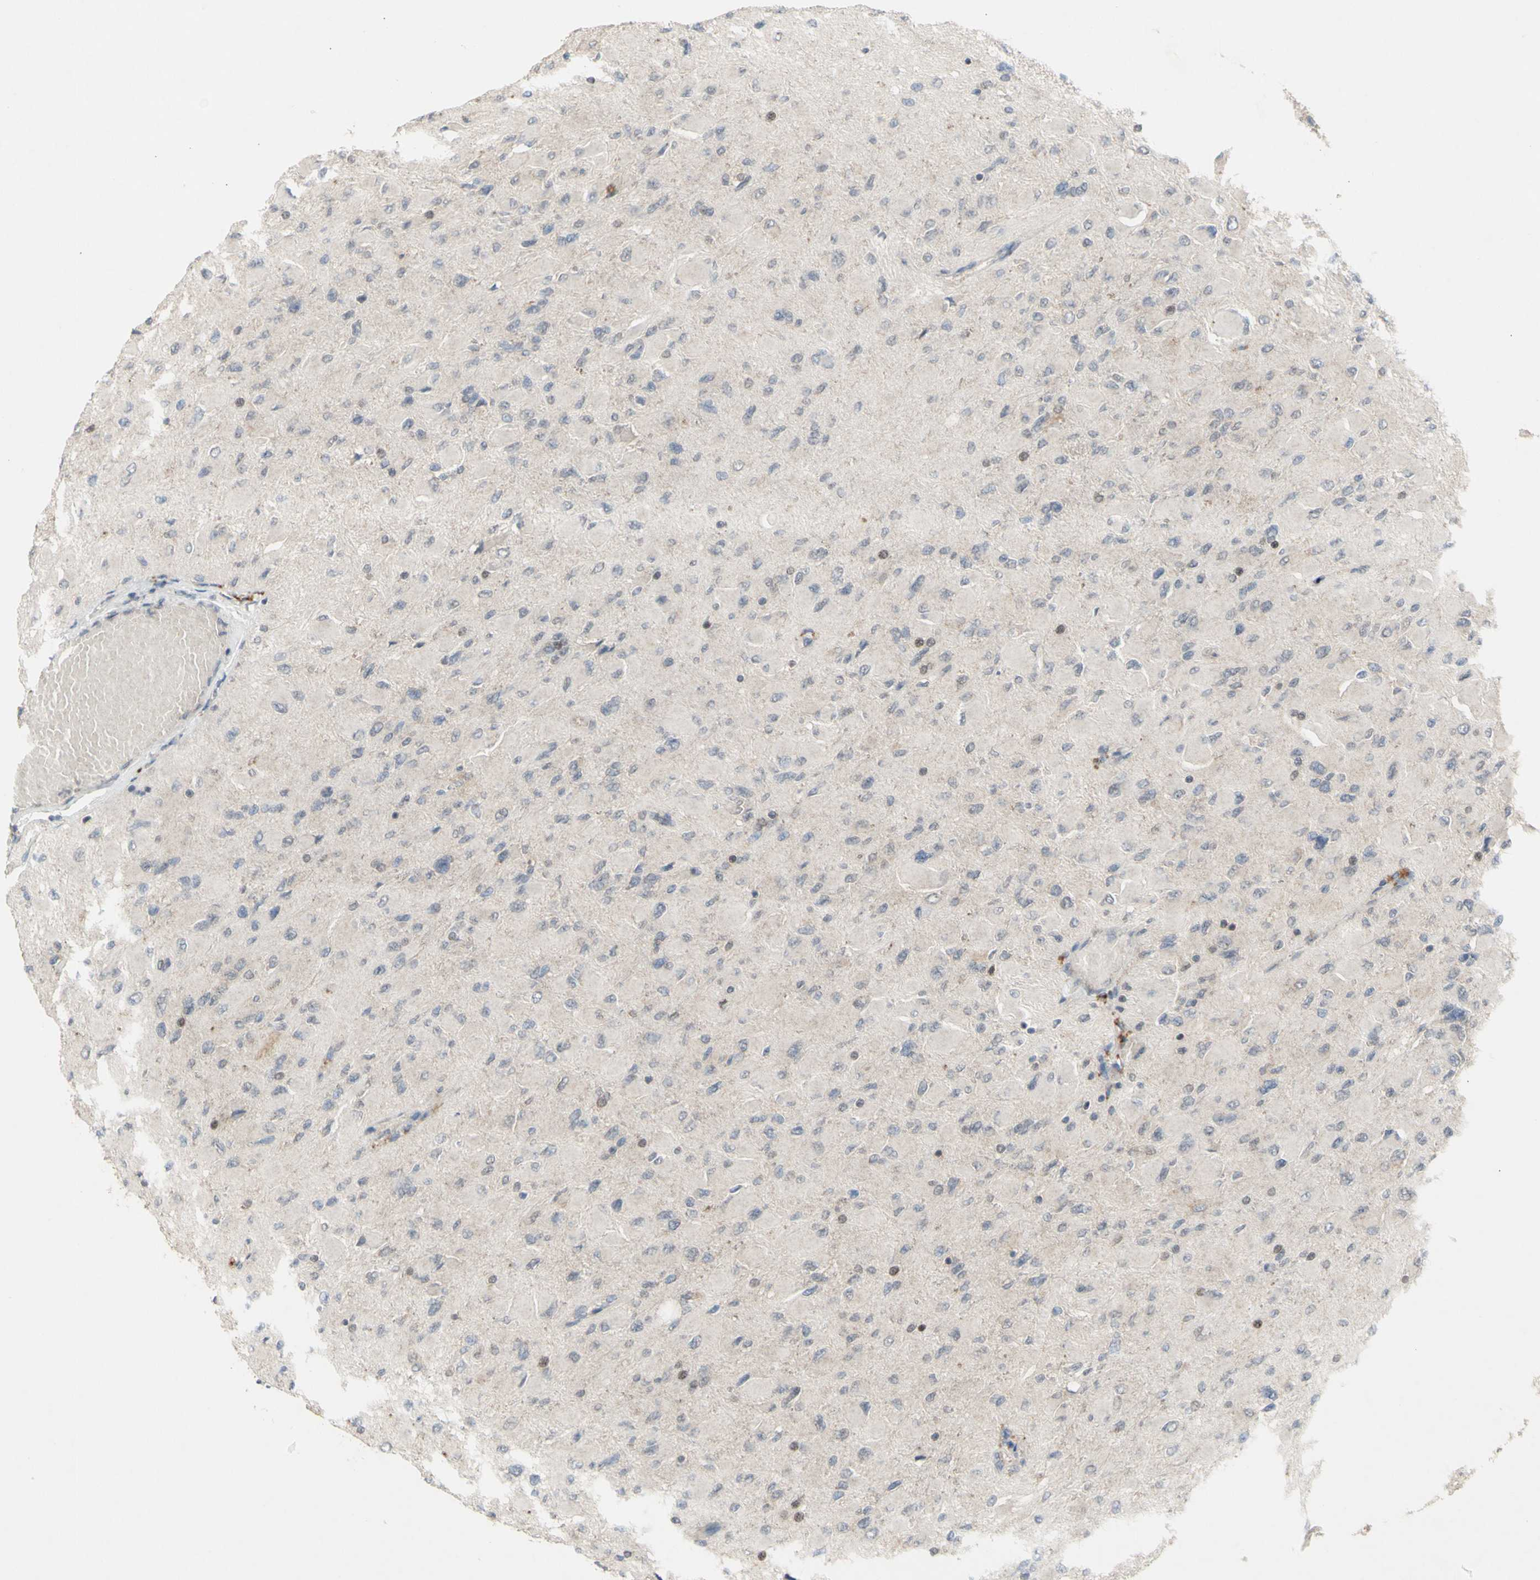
{"staining": {"intensity": "negative", "quantity": "none", "location": "none"}, "tissue": "glioma", "cell_type": "Tumor cells", "image_type": "cancer", "snomed": [{"axis": "morphology", "description": "Glioma, malignant, High grade"}, {"axis": "topography", "description": "Cerebral cortex"}], "caption": "IHC photomicrograph of neoplastic tissue: human malignant high-grade glioma stained with DAB demonstrates no significant protein positivity in tumor cells.", "gene": "NLRP1", "patient": {"sex": "female", "age": 36}}